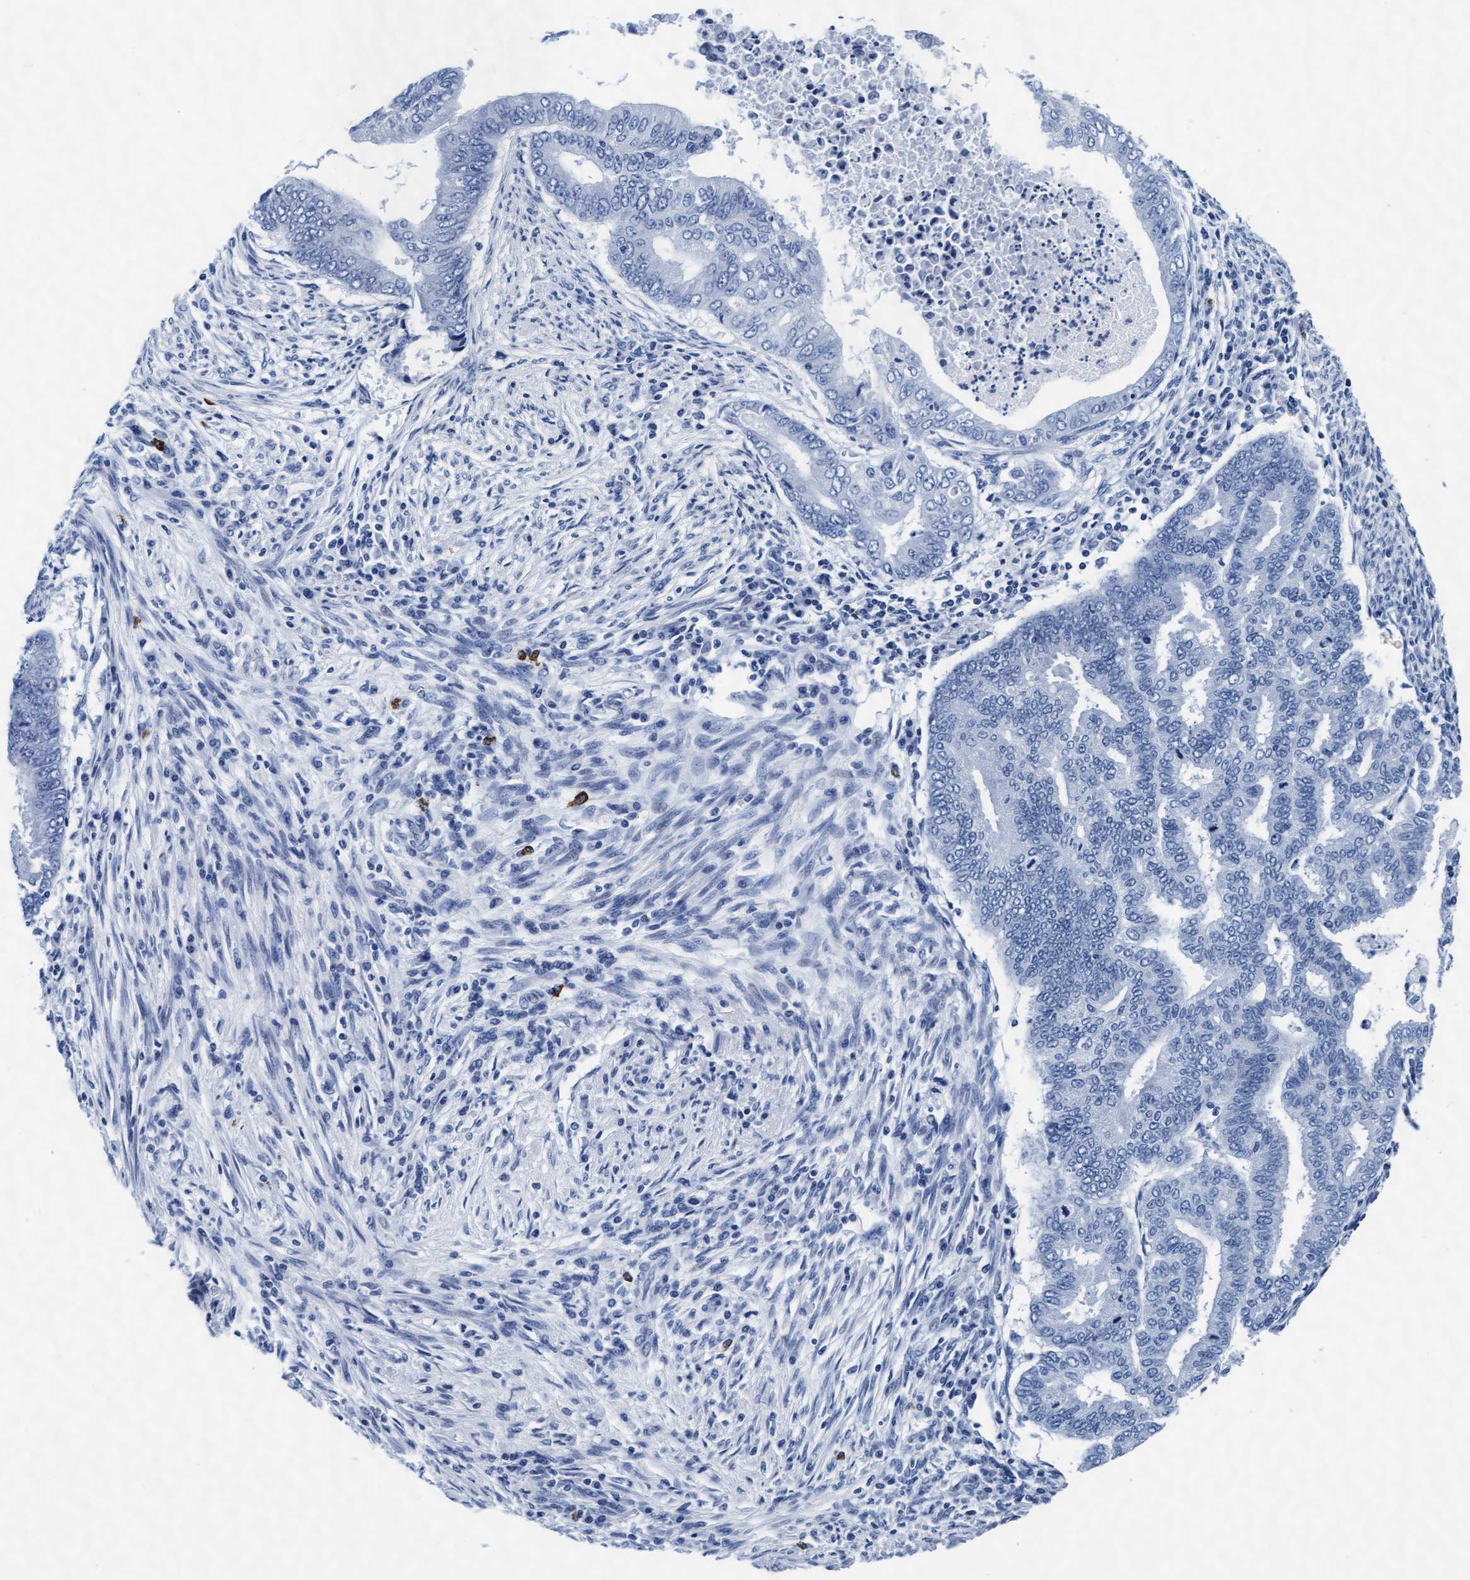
{"staining": {"intensity": "negative", "quantity": "none", "location": "none"}, "tissue": "endometrial cancer", "cell_type": "Tumor cells", "image_type": "cancer", "snomed": [{"axis": "morphology", "description": "Polyp, NOS"}, {"axis": "morphology", "description": "Adenocarcinoma, NOS"}, {"axis": "morphology", "description": "Adenoma, NOS"}, {"axis": "topography", "description": "Endometrium"}], "caption": "Immunohistochemistry histopathology image of endometrial cancer stained for a protein (brown), which shows no staining in tumor cells.", "gene": "ARSG", "patient": {"sex": "female", "age": 79}}